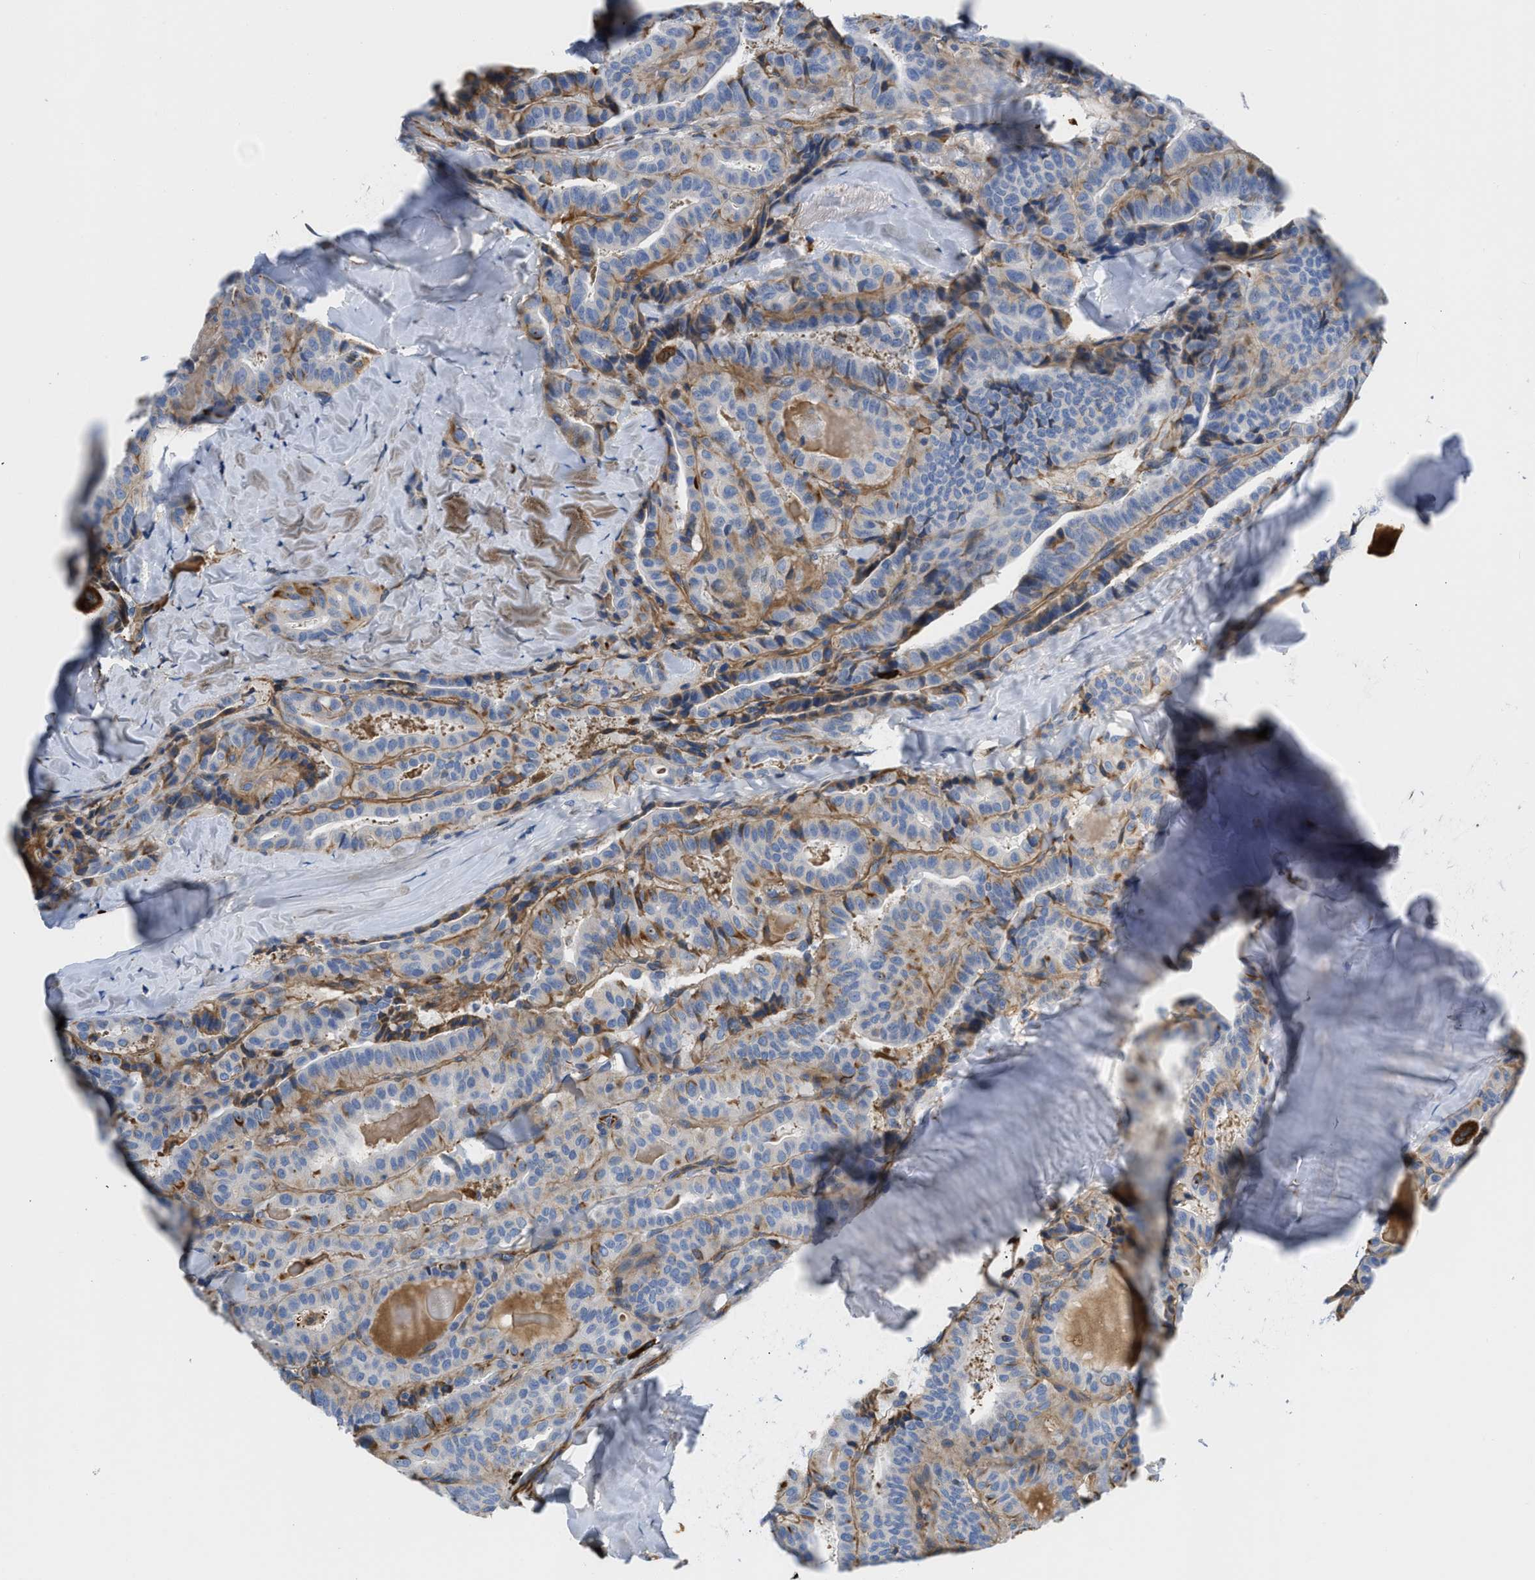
{"staining": {"intensity": "moderate", "quantity": "25%-75%", "location": "cytoplasmic/membranous"}, "tissue": "thyroid cancer", "cell_type": "Tumor cells", "image_type": "cancer", "snomed": [{"axis": "morphology", "description": "Papillary adenocarcinoma, NOS"}, {"axis": "topography", "description": "Thyroid gland"}], "caption": "A medium amount of moderate cytoplasmic/membranous expression is appreciated in approximately 25%-75% of tumor cells in papillary adenocarcinoma (thyroid) tissue. Using DAB (3,3'-diaminobenzidine) (brown) and hematoxylin (blue) stains, captured at high magnification using brightfield microscopy.", "gene": "HSPG2", "patient": {"sex": "male", "age": 77}}